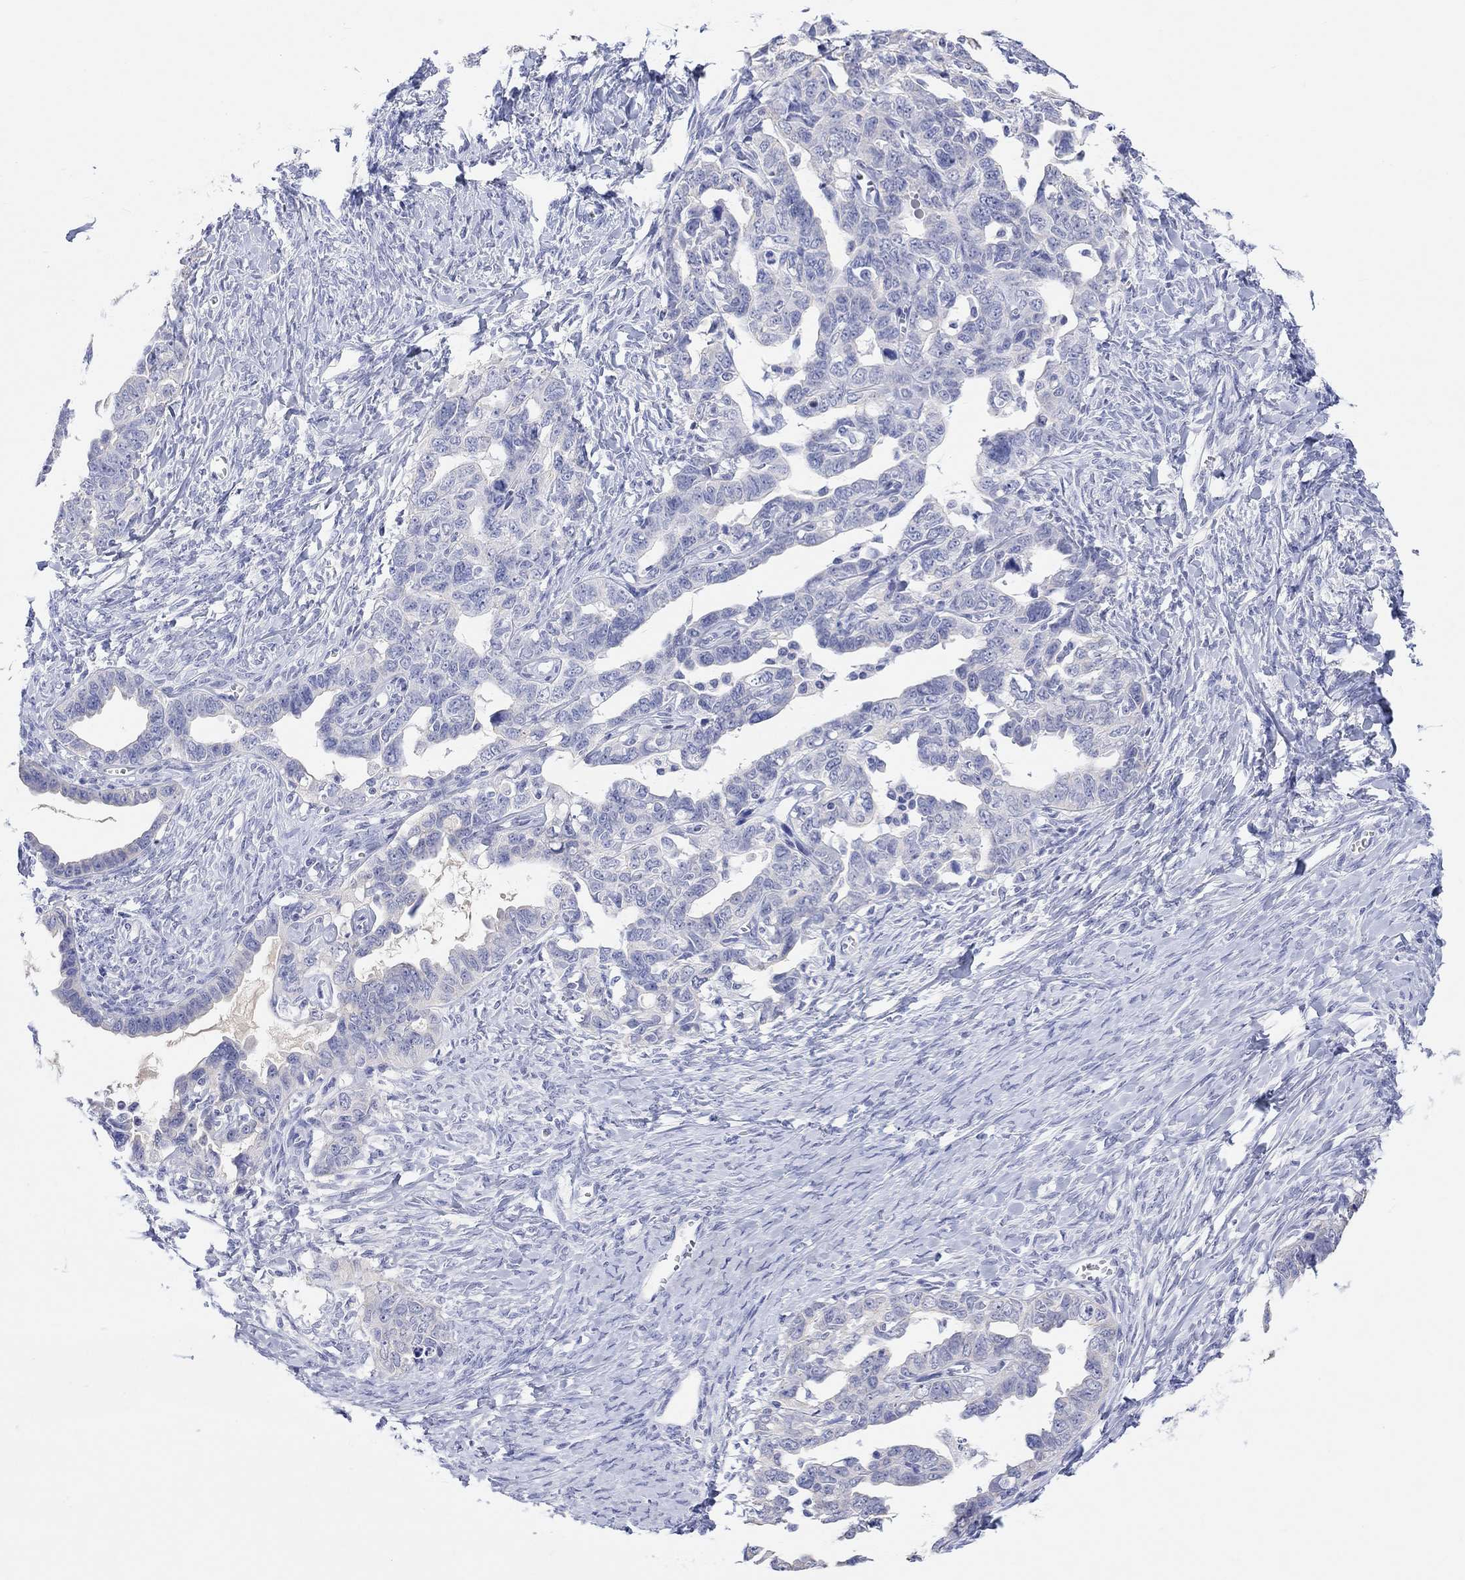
{"staining": {"intensity": "negative", "quantity": "none", "location": "none"}, "tissue": "ovarian cancer", "cell_type": "Tumor cells", "image_type": "cancer", "snomed": [{"axis": "morphology", "description": "Cystadenocarcinoma, serous, NOS"}, {"axis": "topography", "description": "Ovary"}], "caption": "High power microscopy micrograph of an immunohistochemistry histopathology image of ovarian cancer (serous cystadenocarcinoma), revealing no significant expression in tumor cells.", "gene": "TYR", "patient": {"sex": "female", "age": 69}}